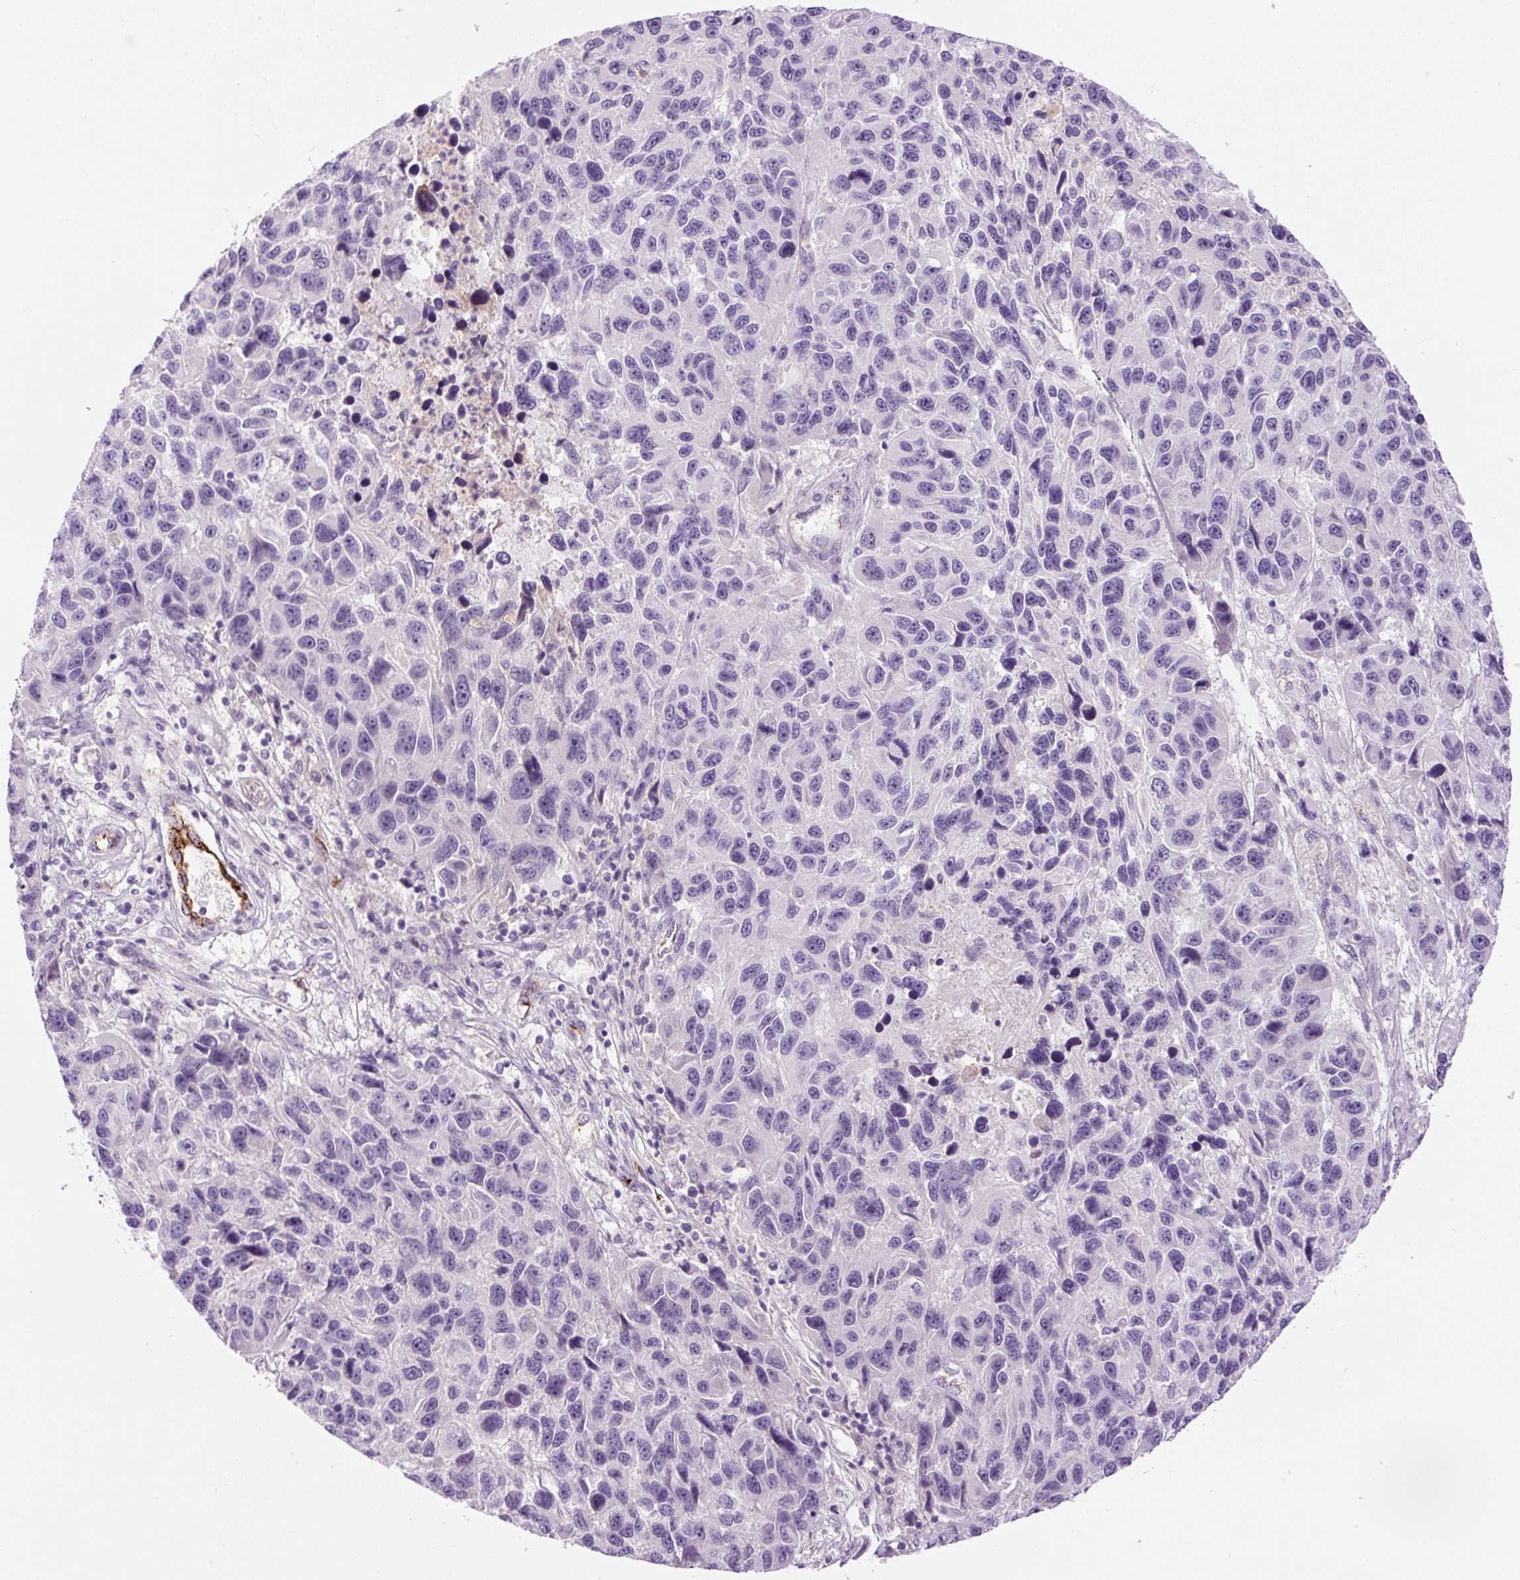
{"staining": {"intensity": "negative", "quantity": "none", "location": "none"}, "tissue": "melanoma", "cell_type": "Tumor cells", "image_type": "cancer", "snomed": [{"axis": "morphology", "description": "Malignant melanoma, NOS"}, {"axis": "topography", "description": "Skin"}], "caption": "An IHC histopathology image of malignant melanoma is shown. There is no staining in tumor cells of malignant melanoma. The staining is performed using DAB brown chromogen with nuclei counter-stained in using hematoxylin.", "gene": "RSPO4", "patient": {"sex": "male", "age": 53}}